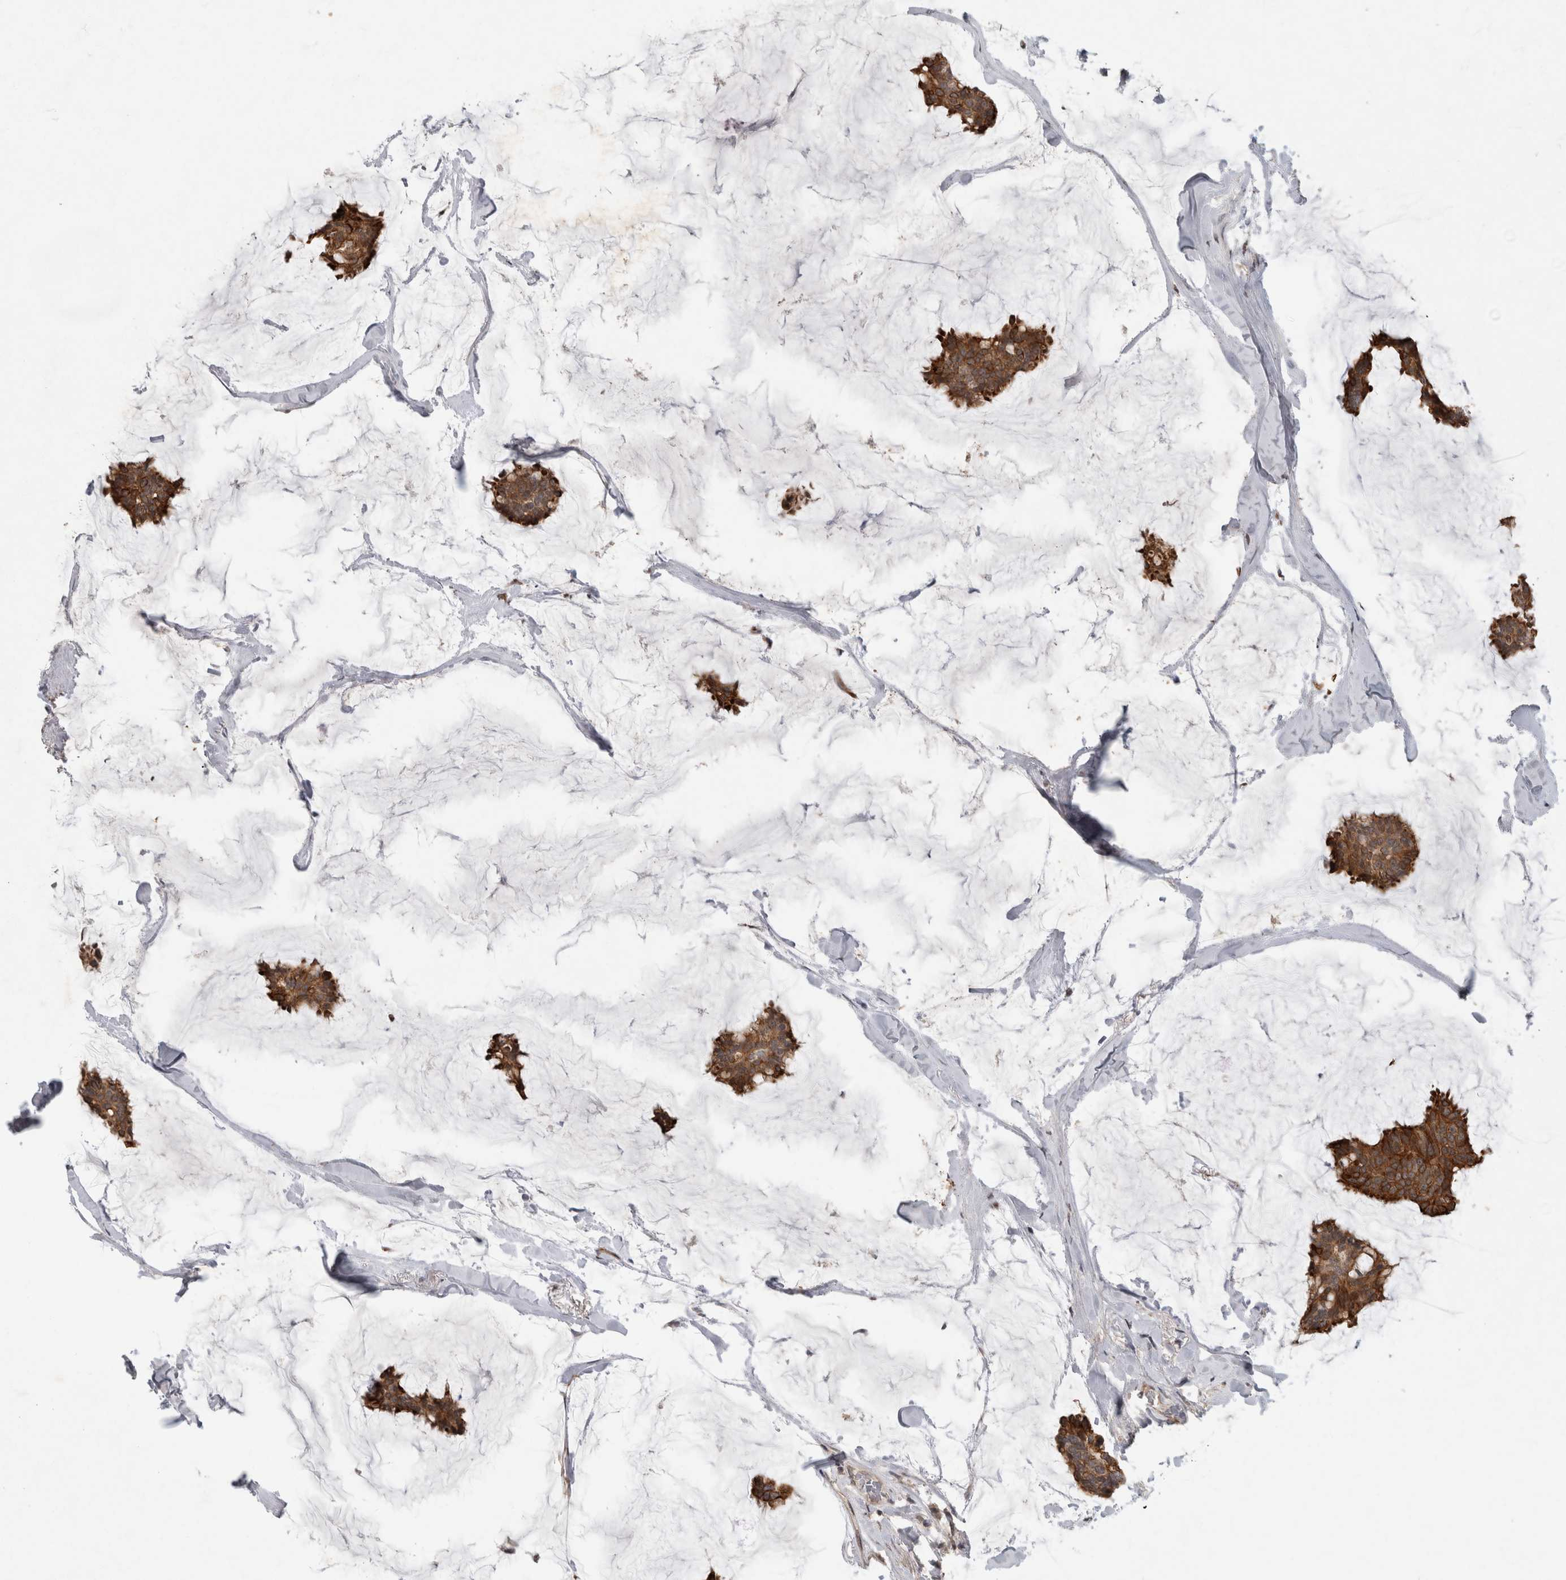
{"staining": {"intensity": "strong", "quantity": ">75%", "location": "cytoplasmic/membranous"}, "tissue": "breast cancer", "cell_type": "Tumor cells", "image_type": "cancer", "snomed": [{"axis": "morphology", "description": "Duct carcinoma"}, {"axis": "topography", "description": "Breast"}], "caption": "A photomicrograph showing strong cytoplasmic/membranous expression in about >75% of tumor cells in infiltrating ductal carcinoma (breast), as visualized by brown immunohistochemical staining.", "gene": "RHPN1", "patient": {"sex": "female", "age": 93}}